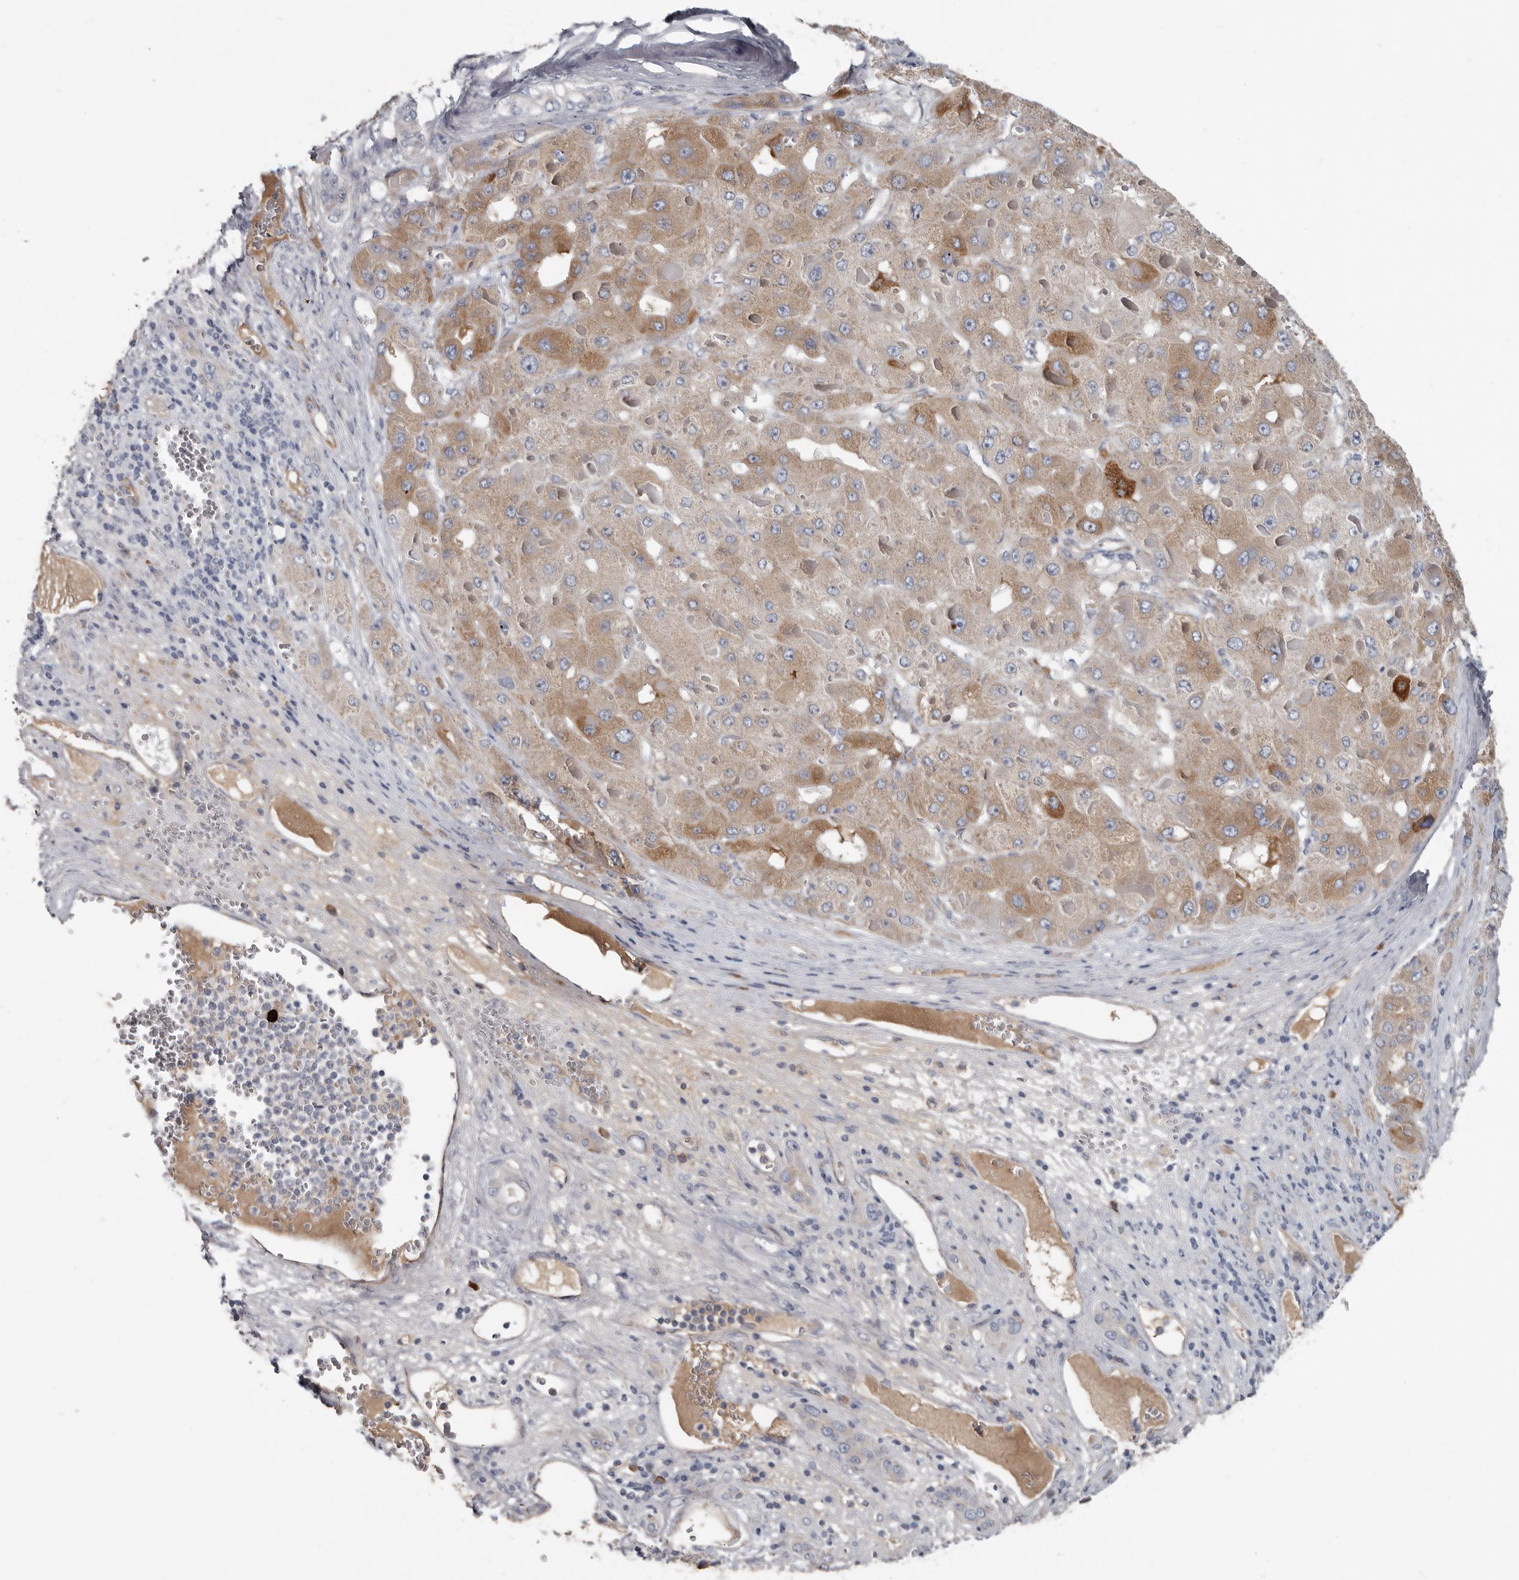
{"staining": {"intensity": "moderate", "quantity": ">75%", "location": "cytoplasmic/membranous"}, "tissue": "liver cancer", "cell_type": "Tumor cells", "image_type": "cancer", "snomed": [{"axis": "morphology", "description": "Carcinoma, Hepatocellular, NOS"}, {"axis": "topography", "description": "Liver"}], "caption": "This is an image of immunohistochemistry staining of liver hepatocellular carcinoma, which shows moderate expression in the cytoplasmic/membranous of tumor cells.", "gene": "ZNF114", "patient": {"sex": "female", "age": 73}}